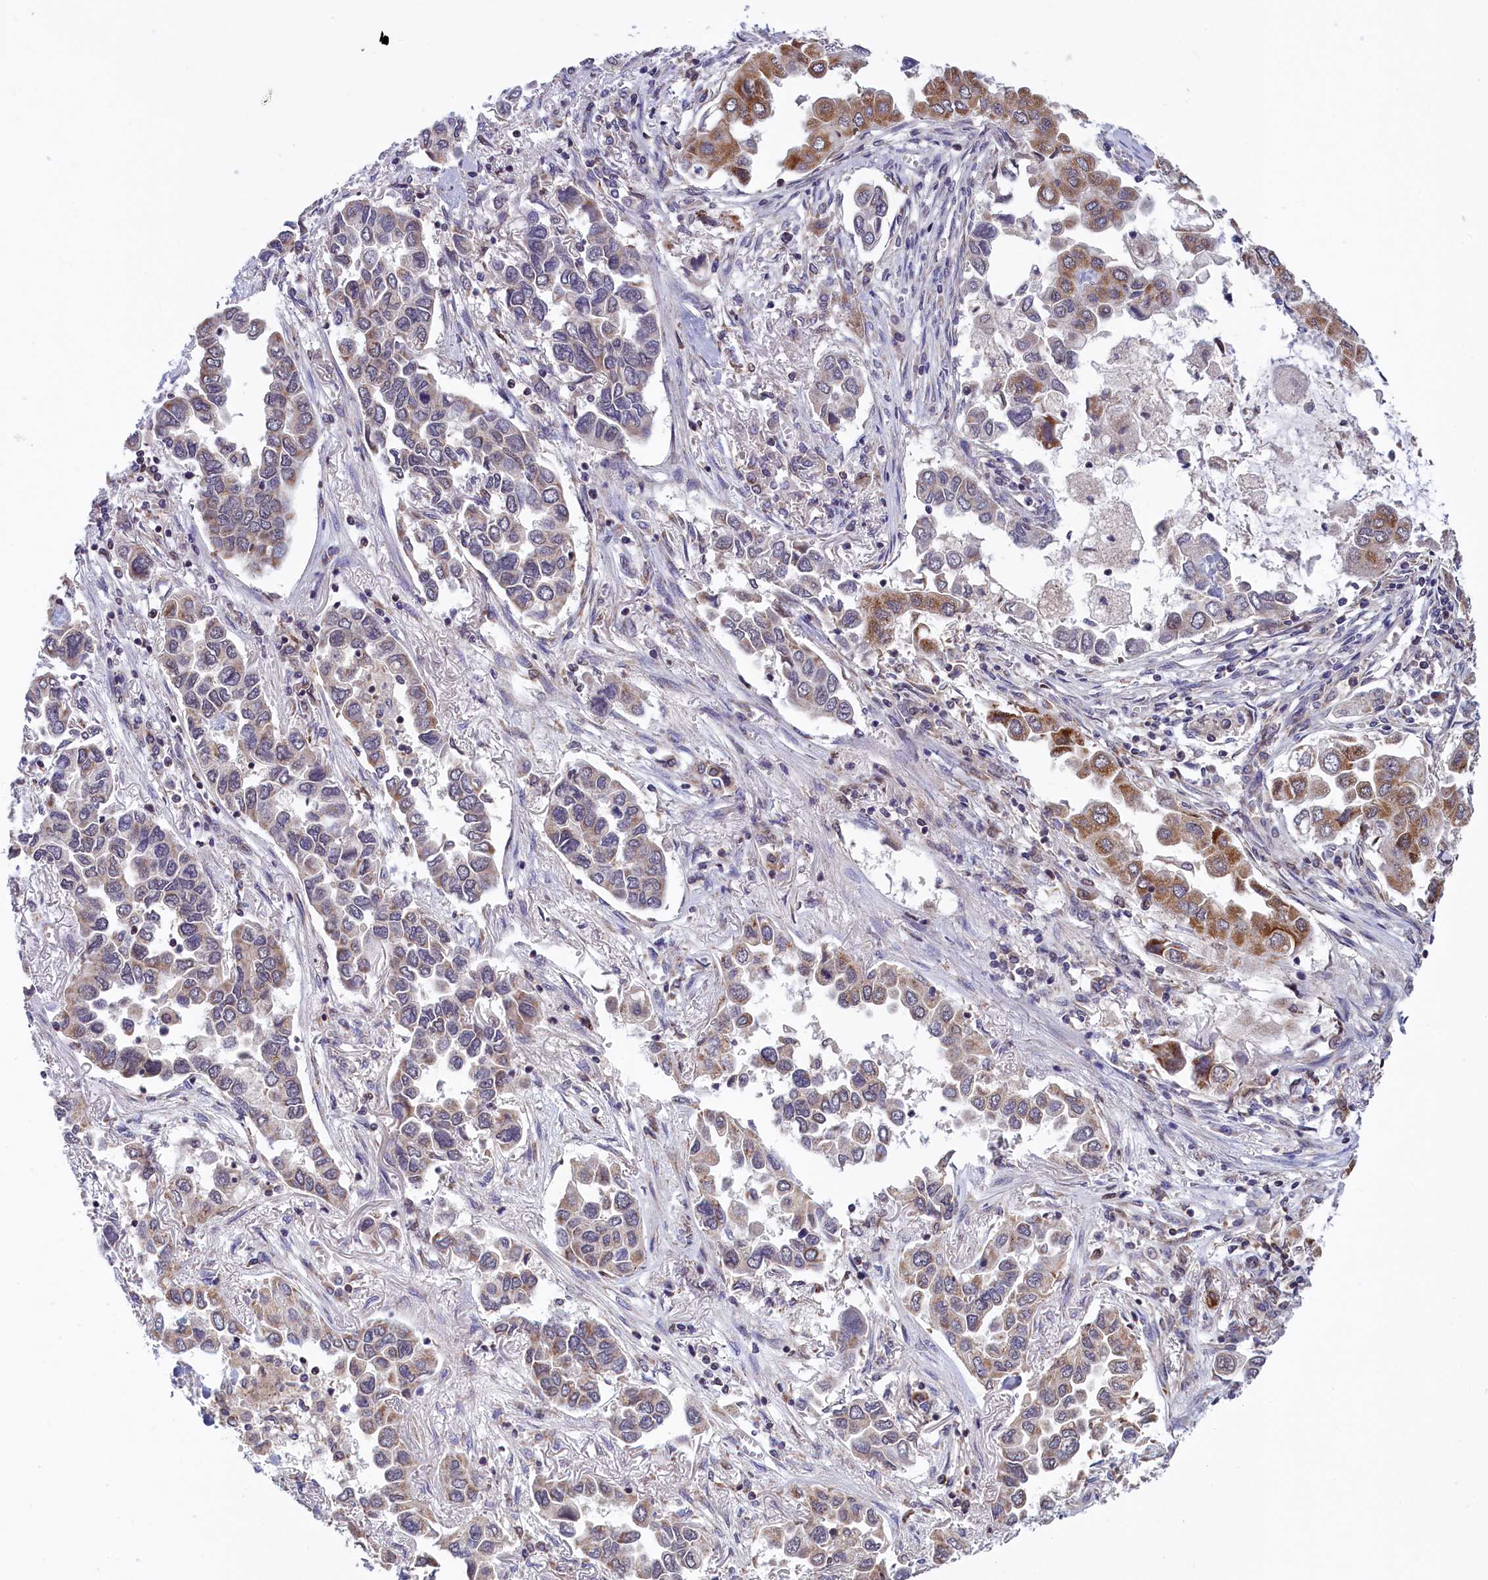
{"staining": {"intensity": "moderate", "quantity": "<25%", "location": "cytoplasmic/membranous"}, "tissue": "lung cancer", "cell_type": "Tumor cells", "image_type": "cancer", "snomed": [{"axis": "morphology", "description": "Adenocarcinoma, NOS"}, {"axis": "topography", "description": "Lung"}], "caption": "Approximately <25% of tumor cells in human lung cancer reveal moderate cytoplasmic/membranous protein positivity as visualized by brown immunohistochemical staining.", "gene": "TIMM44", "patient": {"sex": "female", "age": 76}}